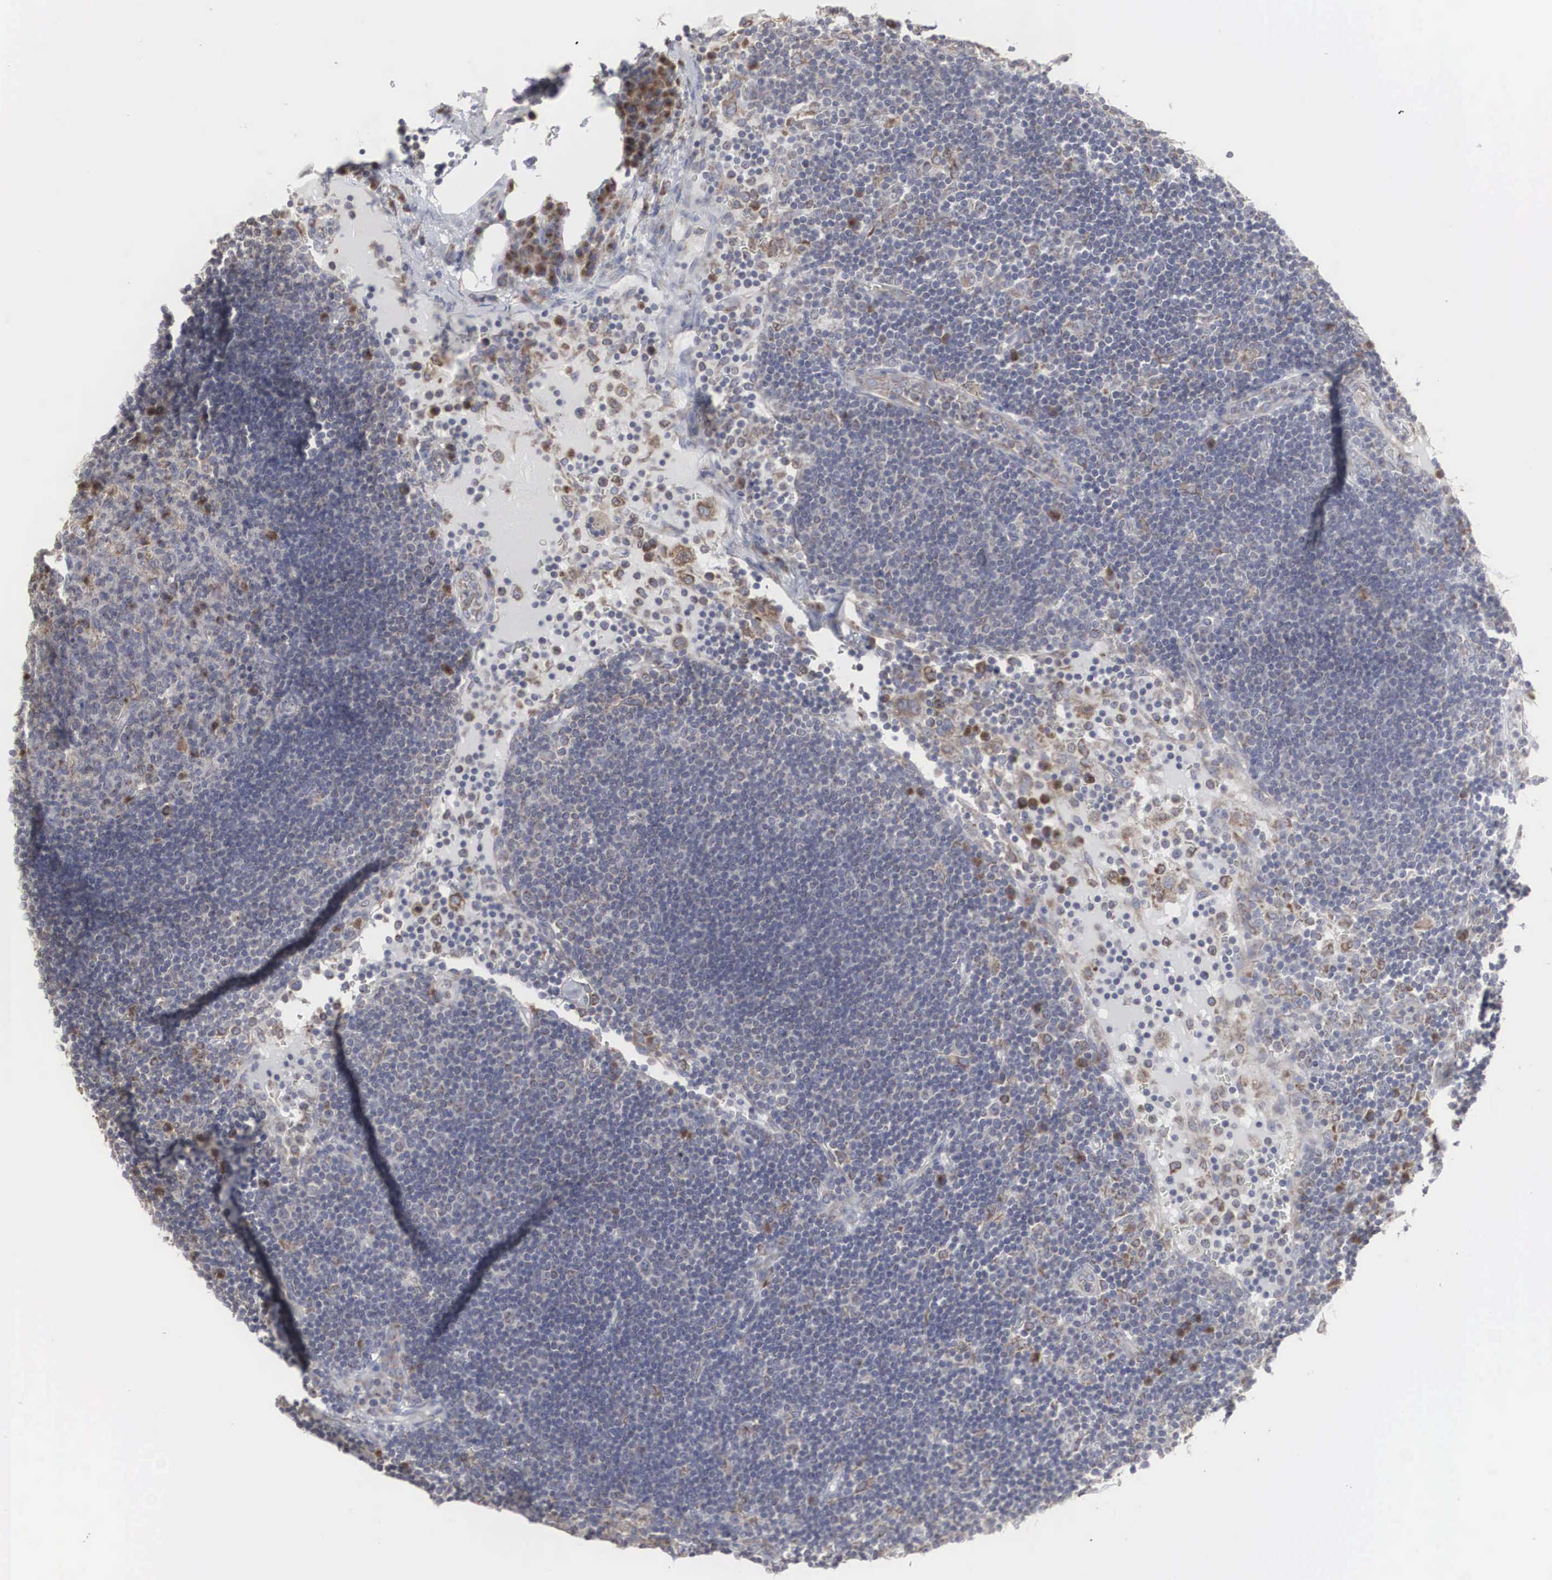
{"staining": {"intensity": "moderate", "quantity": "25%-75%", "location": "cytoplasmic/membranous"}, "tissue": "lymph node", "cell_type": "Germinal center cells", "image_type": "normal", "snomed": [{"axis": "morphology", "description": "Normal tissue, NOS"}, {"axis": "topography", "description": "Lymph node"}], "caption": "Immunohistochemical staining of normal lymph node demonstrates moderate cytoplasmic/membranous protein positivity in about 25%-75% of germinal center cells.", "gene": "CTAGE15", "patient": {"sex": "male", "age": 54}}